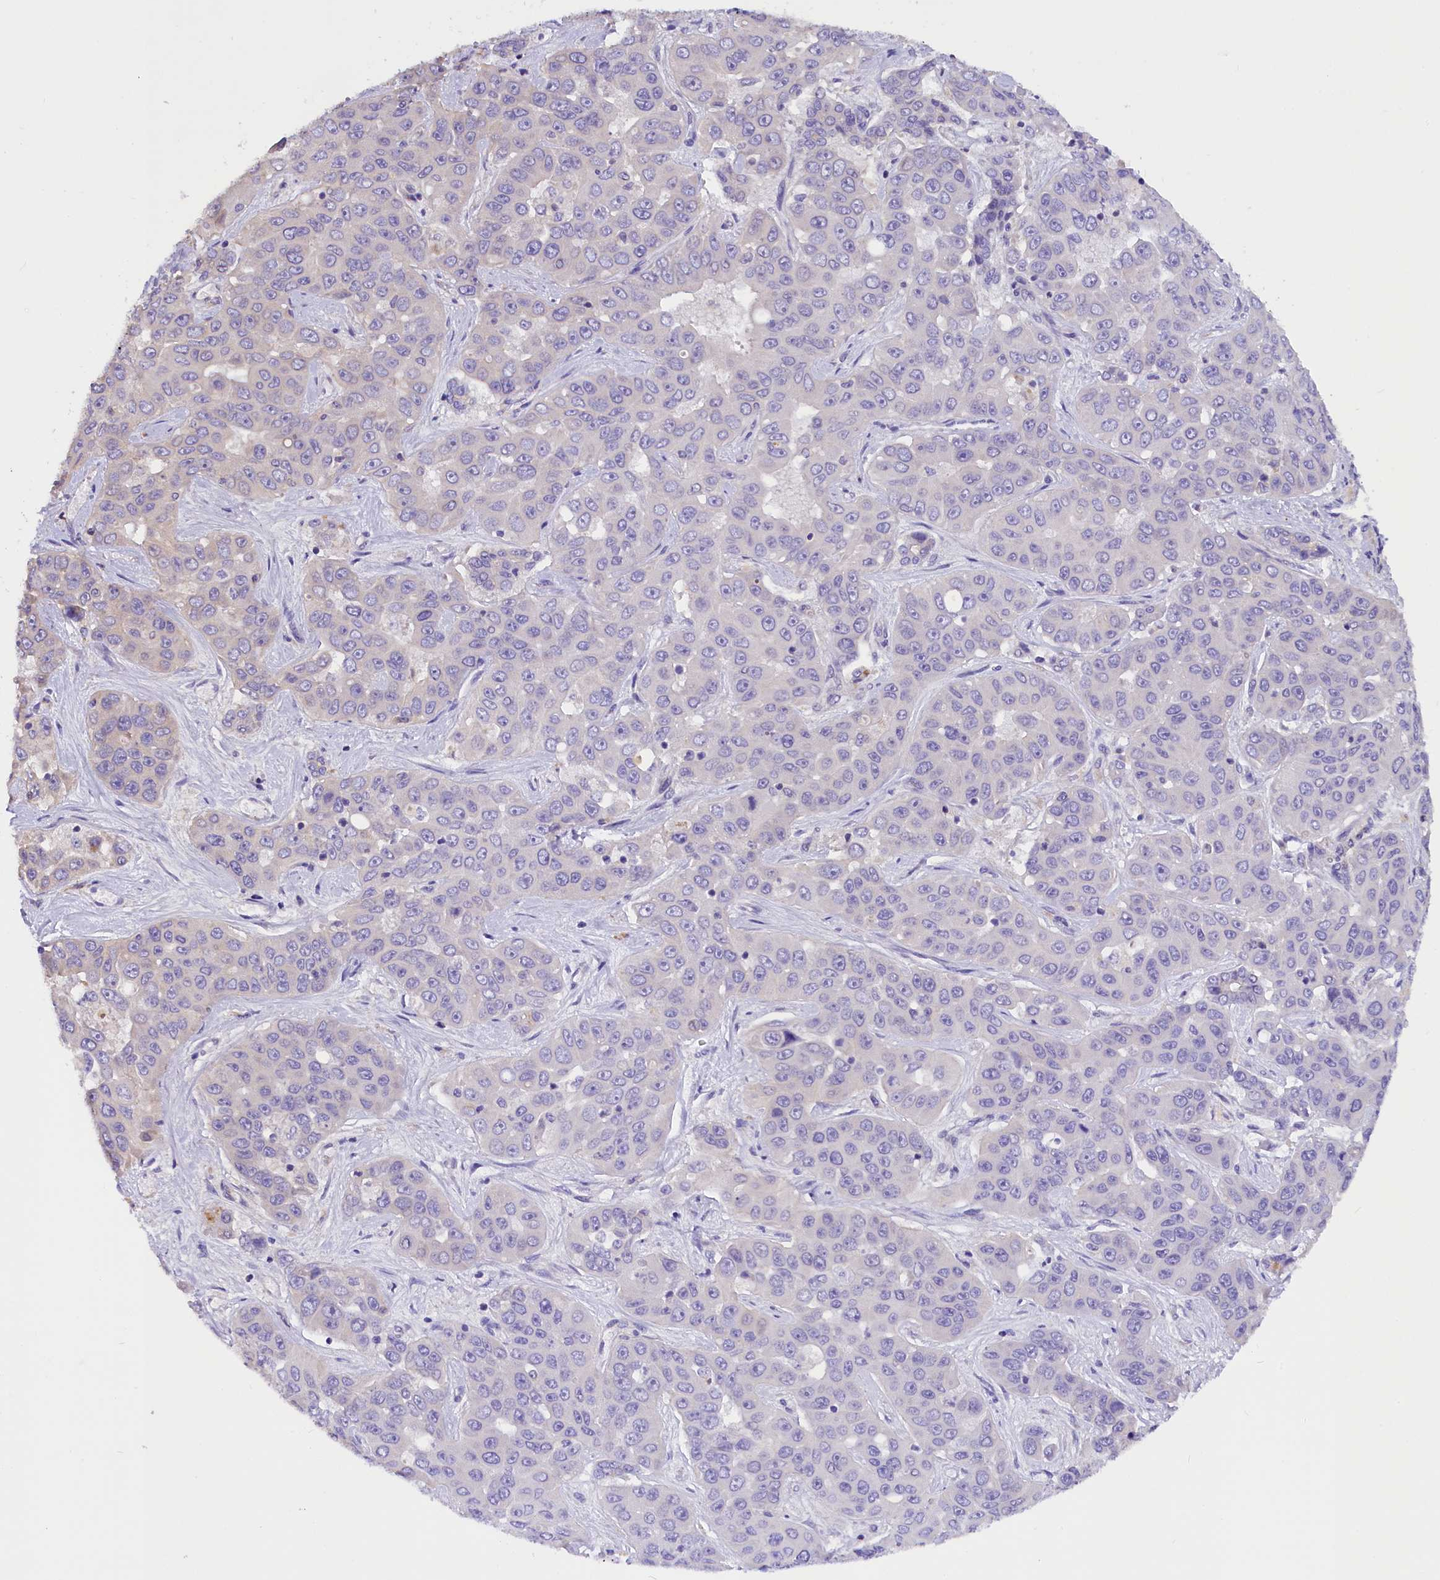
{"staining": {"intensity": "negative", "quantity": "none", "location": "none"}, "tissue": "liver cancer", "cell_type": "Tumor cells", "image_type": "cancer", "snomed": [{"axis": "morphology", "description": "Cholangiocarcinoma"}, {"axis": "topography", "description": "Liver"}], "caption": "High power microscopy micrograph of an immunohistochemistry histopathology image of liver cancer (cholangiocarcinoma), revealing no significant staining in tumor cells.", "gene": "AP3B2", "patient": {"sex": "female", "age": 52}}